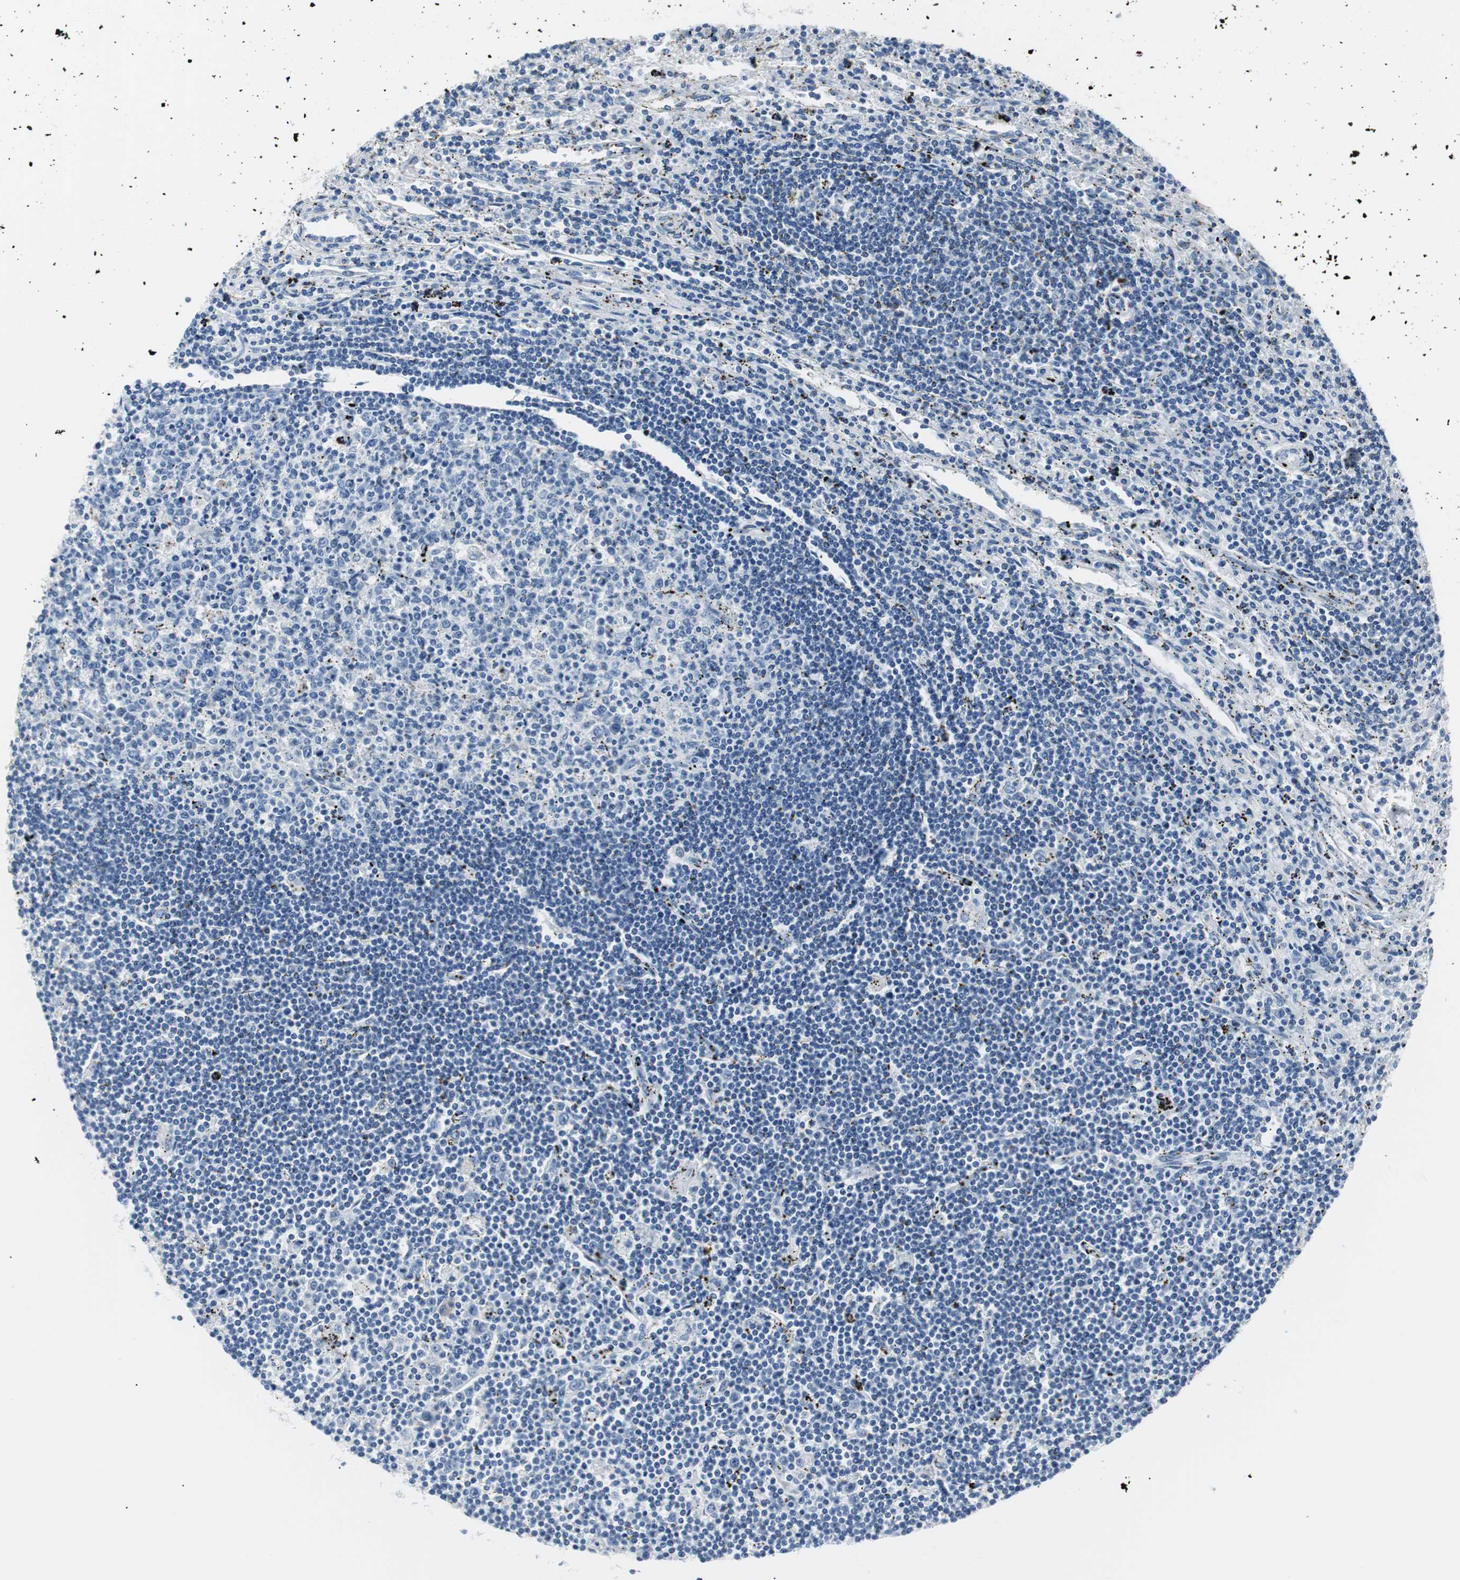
{"staining": {"intensity": "negative", "quantity": "none", "location": "none"}, "tissue": "lymphoma", "cell_type": "Tumor cells", "image_type": "cancer", "snomed": [{"axis": "morphology", "description": "Malignant lymphoma, non-Hodgkin's type, Low grade"}, {"axis": "topography", "description": "Spleen"}], "caption": "Immunohistochemical staining of malignant lymphoma, non-Hodgkin's type (low-grade) exhibits no significant expression in tumor cells. Nuclei are stained in blue.", "gene": "GAP43", "patient": {"sex": "male", "age": 76}}